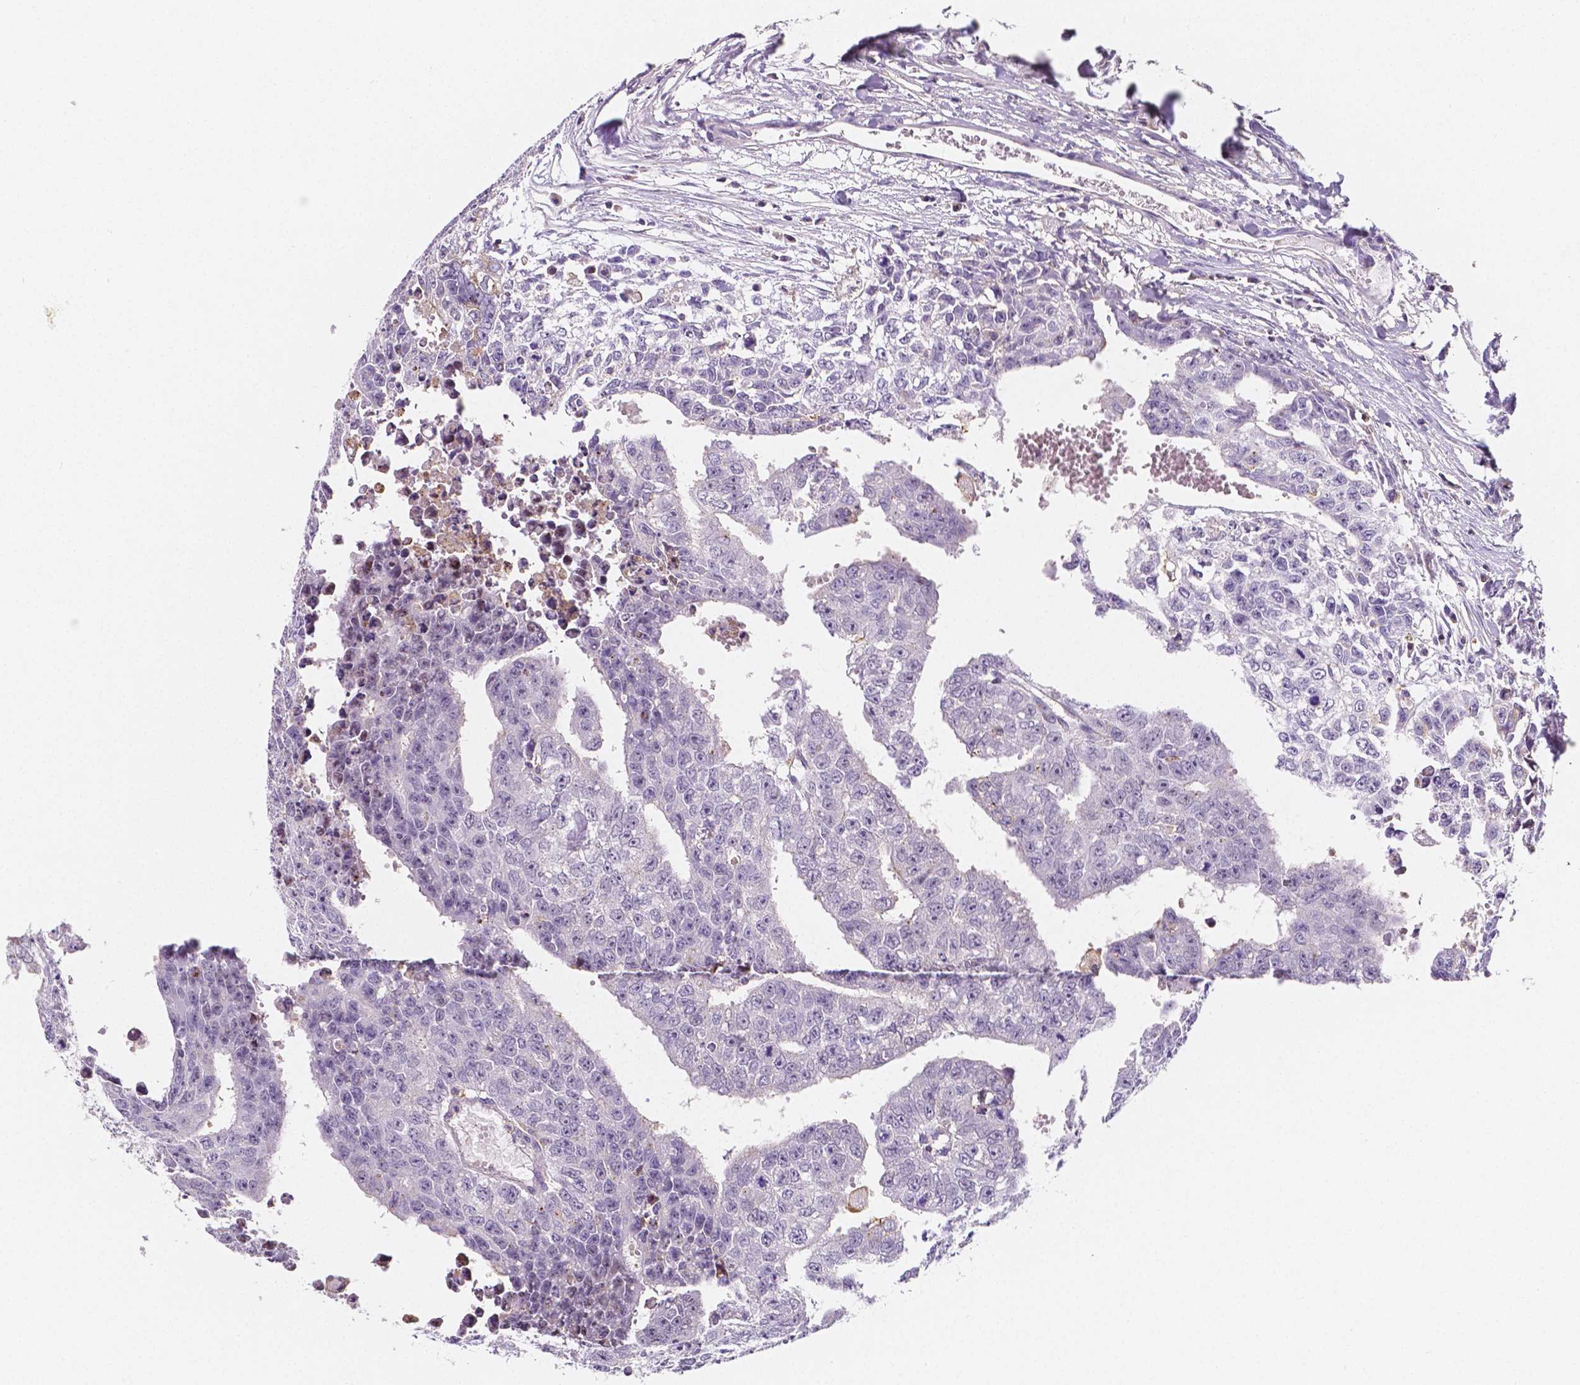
{"staining": {"intensity": "negative", "quantity": "none", "location": "none"}, "tissue": "testis cancer", "cell_type": "Tumor cells", "image_type": "cancer", "snomed": [{"axis": "morphology", "description": "Carcinoma, Embryonal, NOS"}, {"axis": "morphology", "description": "Teratoma, malignant, NOS"}, {"axis": "topography", "description": "Testis"}], "caption": "Tumor cells show no significant protein expression in testis malignant teratoma. (DAB IHC with hematoxylin counter stain).", "gene": "GABRD", "patient": {"sex": "male", "age": 24}}